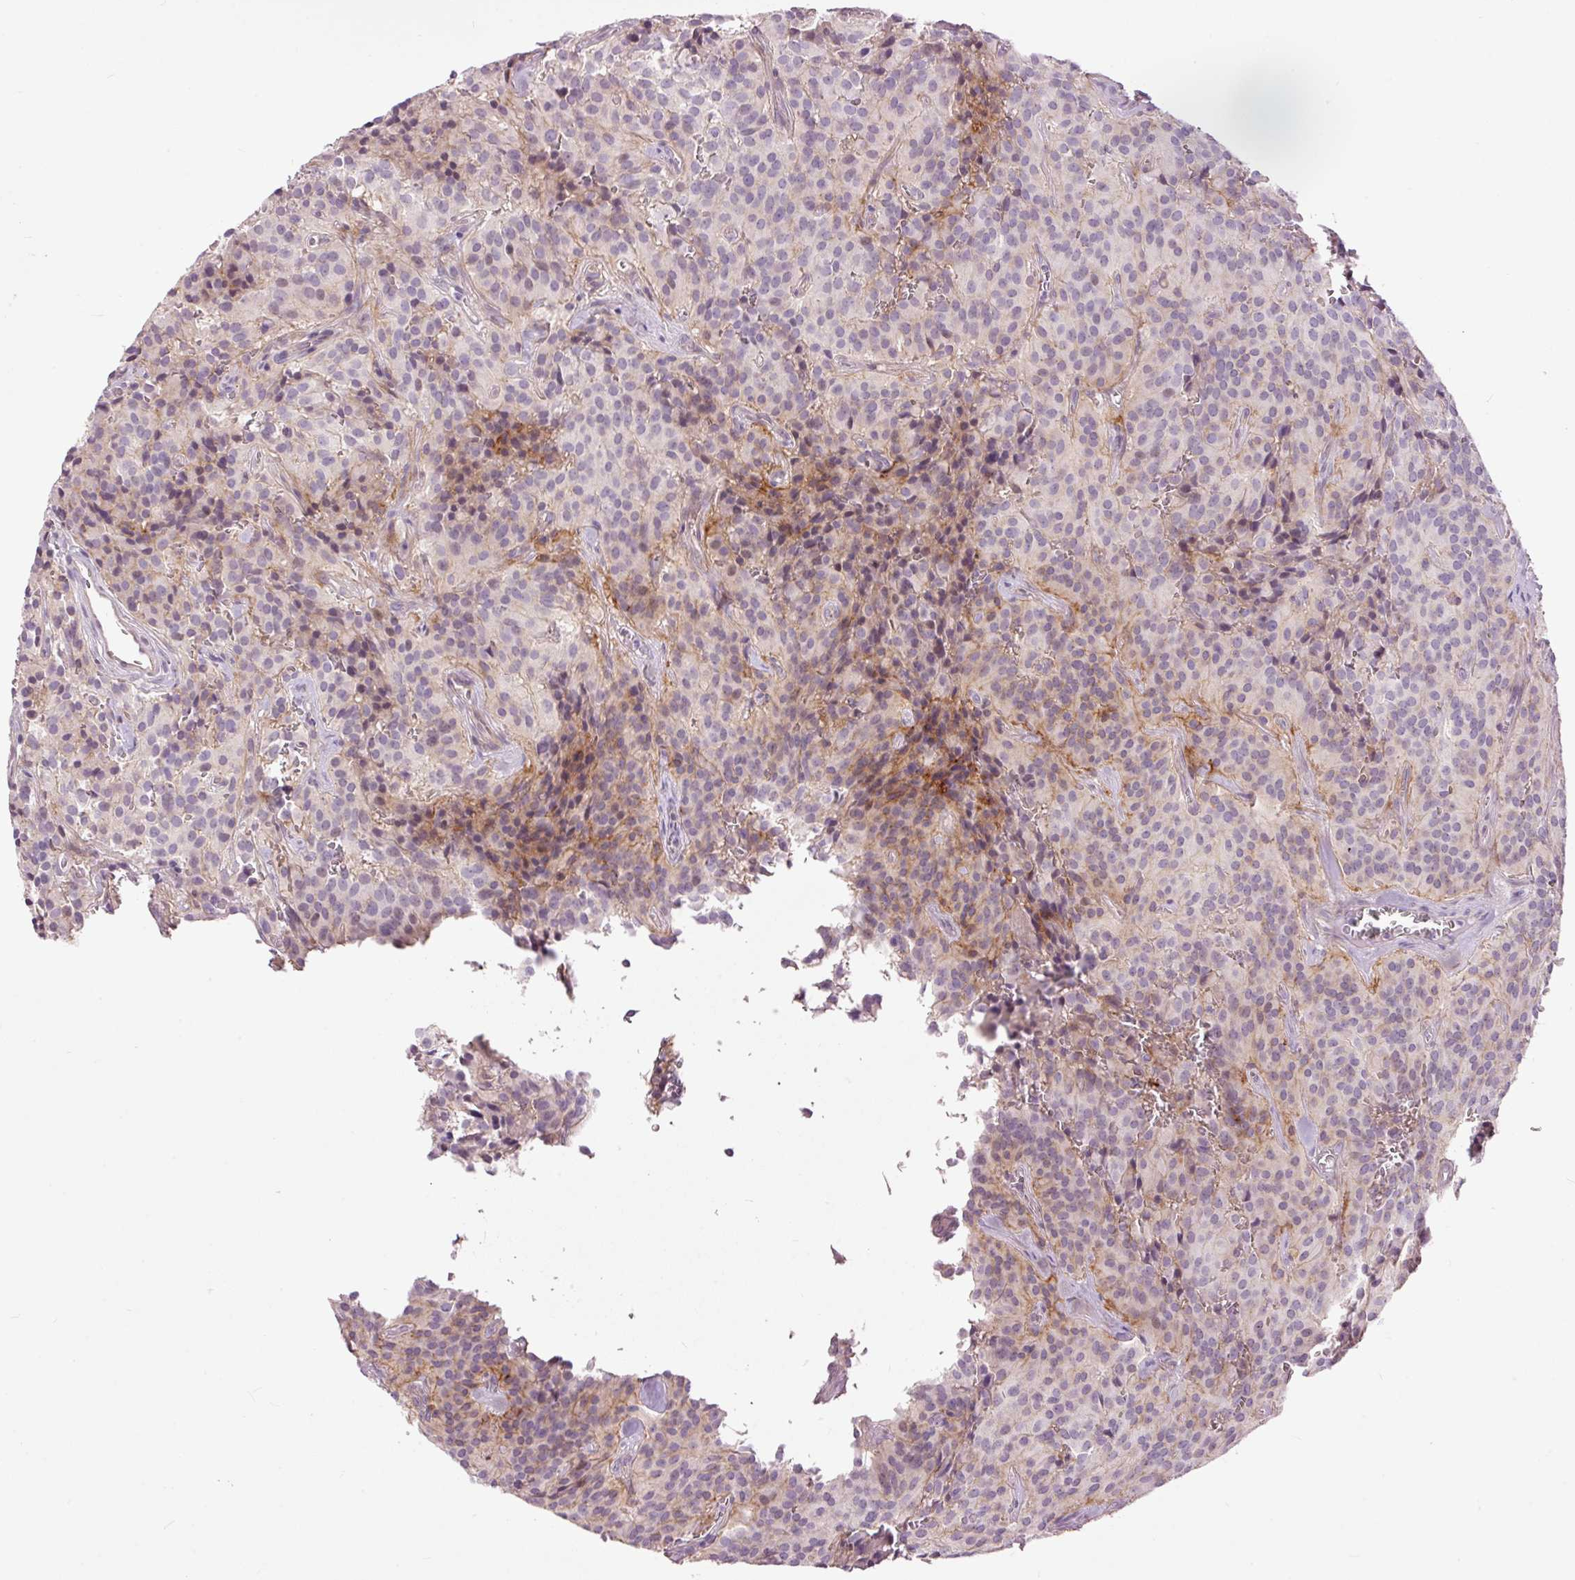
{"staining": {"intensity": "negative", "quantity": "none", "location": "none"}, "tissue": "glioma", "cell_type": "Tumor cells", "image_type": "cancer", "snomed": [{"axis": "morphology", "description": "Glioma, malignant, Low grade"}, {"axis": "topography", "description": "Brain"}], "caption": "Malignant glioma (low-grade) was stained to show a protein in brown. There is no significant expression in tumor cells.", "gene": "FCRL4", "patient": {"sex": "male", "age": 42}}